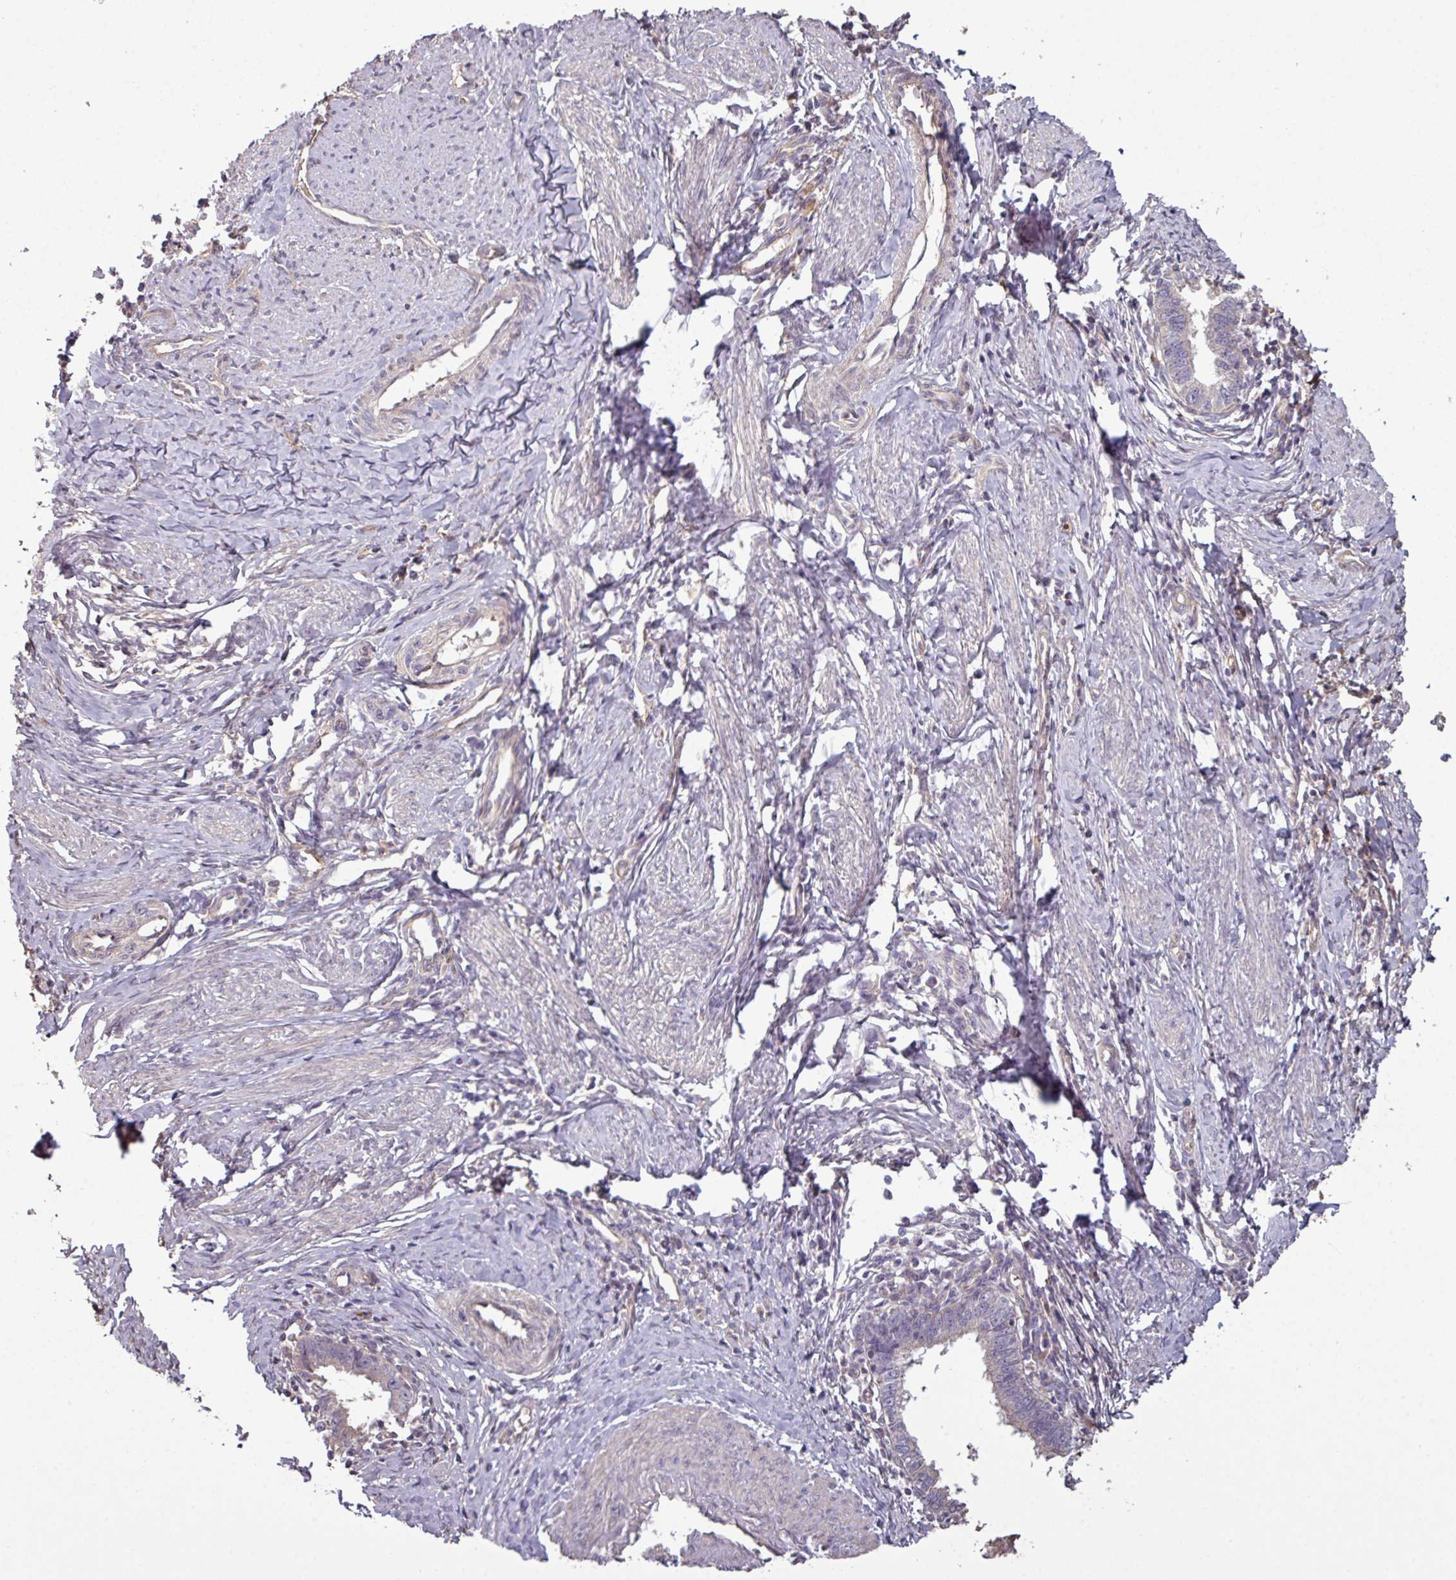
{"staining": {"intensity": "negative", "quantity": "none", "location": "none"}, "tissue": "cervical cancer", "cell_type": "Tumor cells", "image_type": "cancer", "snomed": [{"axis": "morphology", "description": "Adenocarcinoma, NOS"}, {"axis": "topography", "description": "Cervix"}], "caption": "High power microscopy photomicrograph of an immunohistochemistry histopathology image of adenocarcinoma (cervical), revealing no significant staining in tumor cells.", "gene": "NHSL2", "patient": {"sex": "female", "age": 36}}